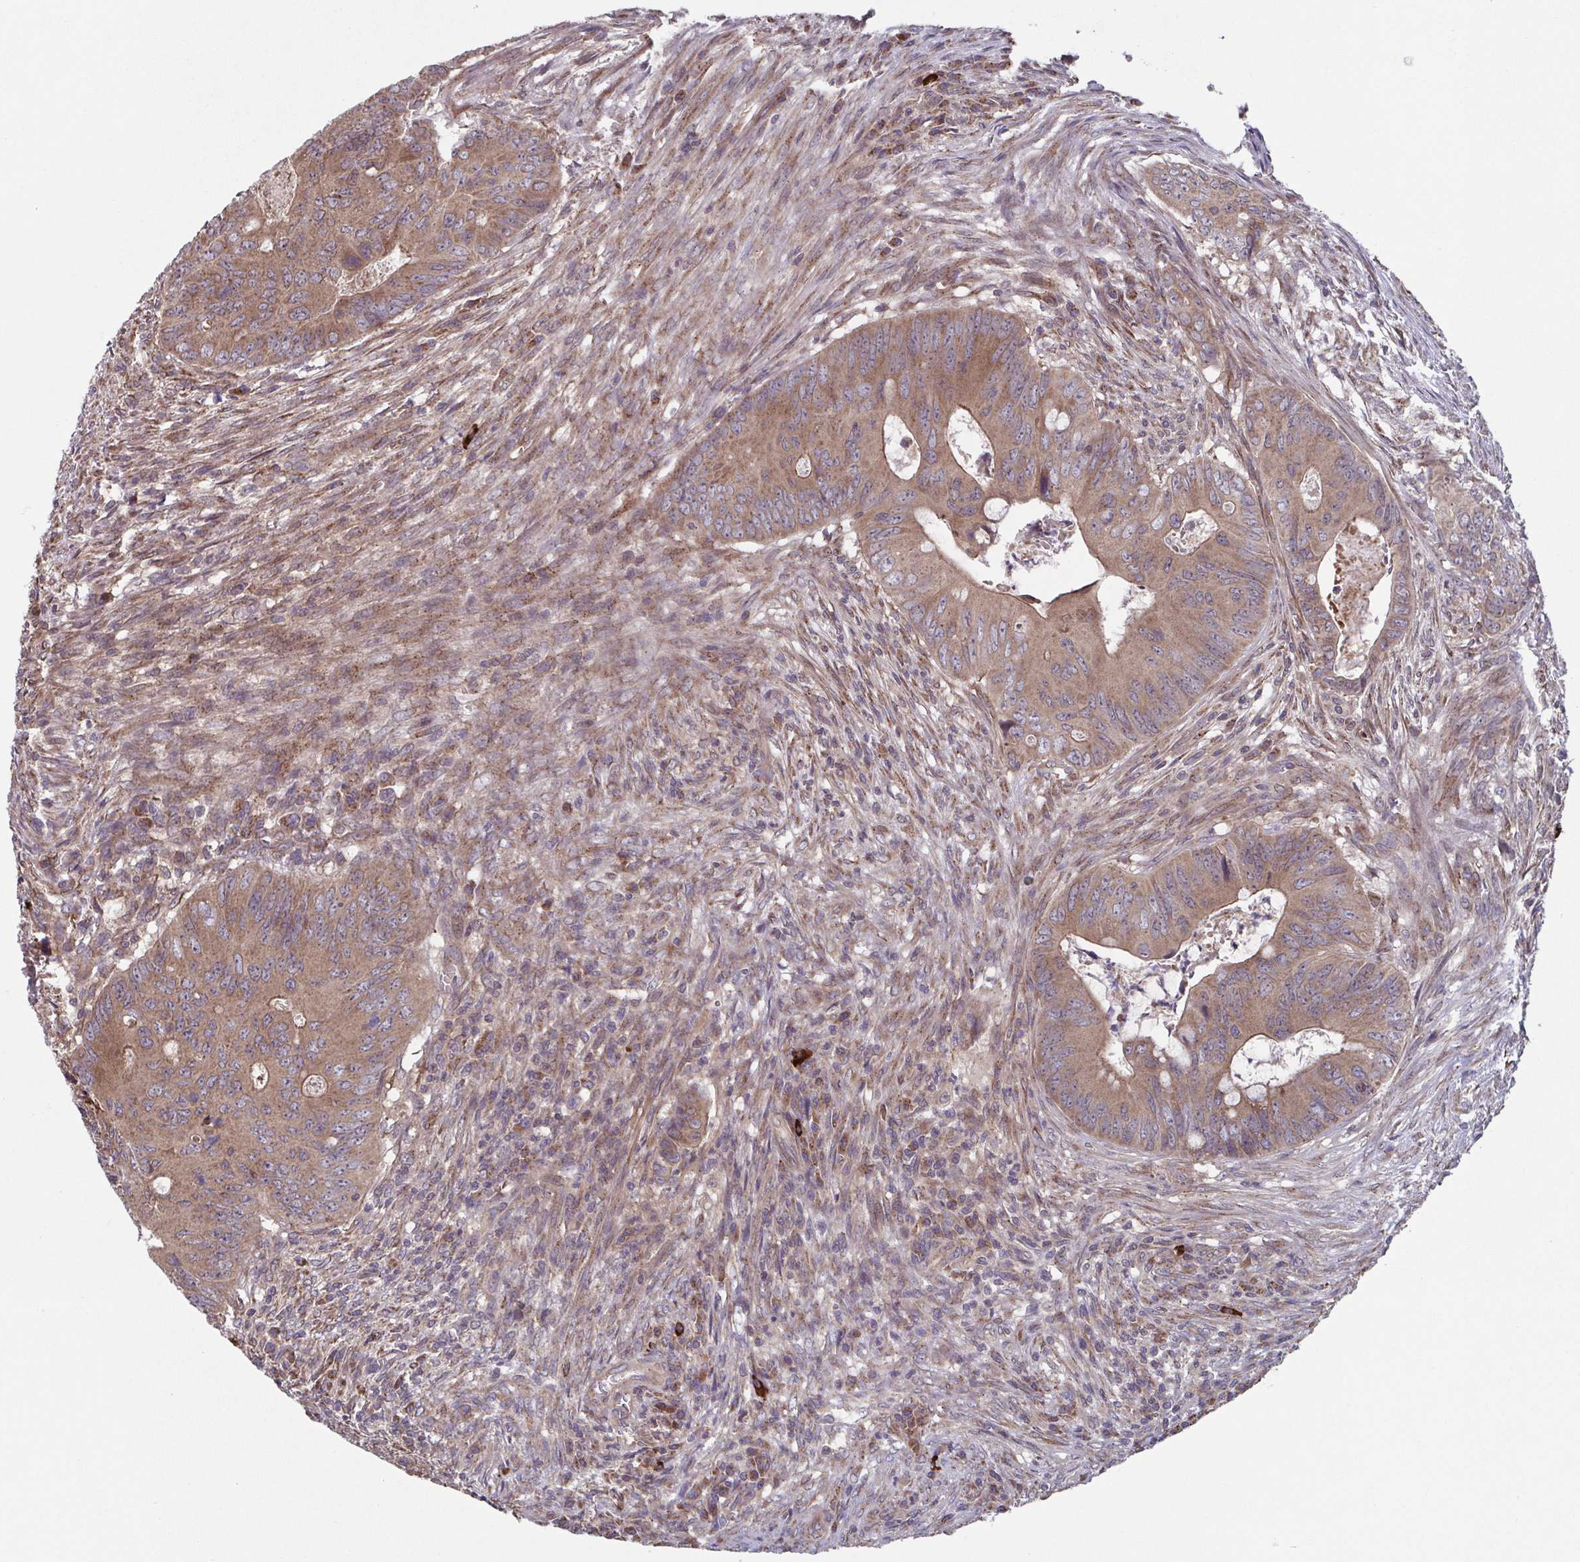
{"staining": {"intensity": "moderate", "quantity": ">75%", "location": "cytoplasmic/membranous"}, "tissue": "colorectal cancer", "cell_type": "Tumor cells", "image_type": "cancer", "snomed": [{"axis": "morphology", "description": "Adenocarcinoma, NOS"}, {"axis": "topography", "description": "Colon"}], "caption": "Protein staining of colorectal cancer (adenocarcinoma) tissue exhibits moderate cytoplasmic/membranous positivity in about >75% of tumor cells. The staining was performed using DAB to visualize the protein expression in brown, while the nuclei were stained in blue with hematoxylin (Magnification: 20x).", "gene": "COPB1", "patient": {"sex": "female", "age": 74}}